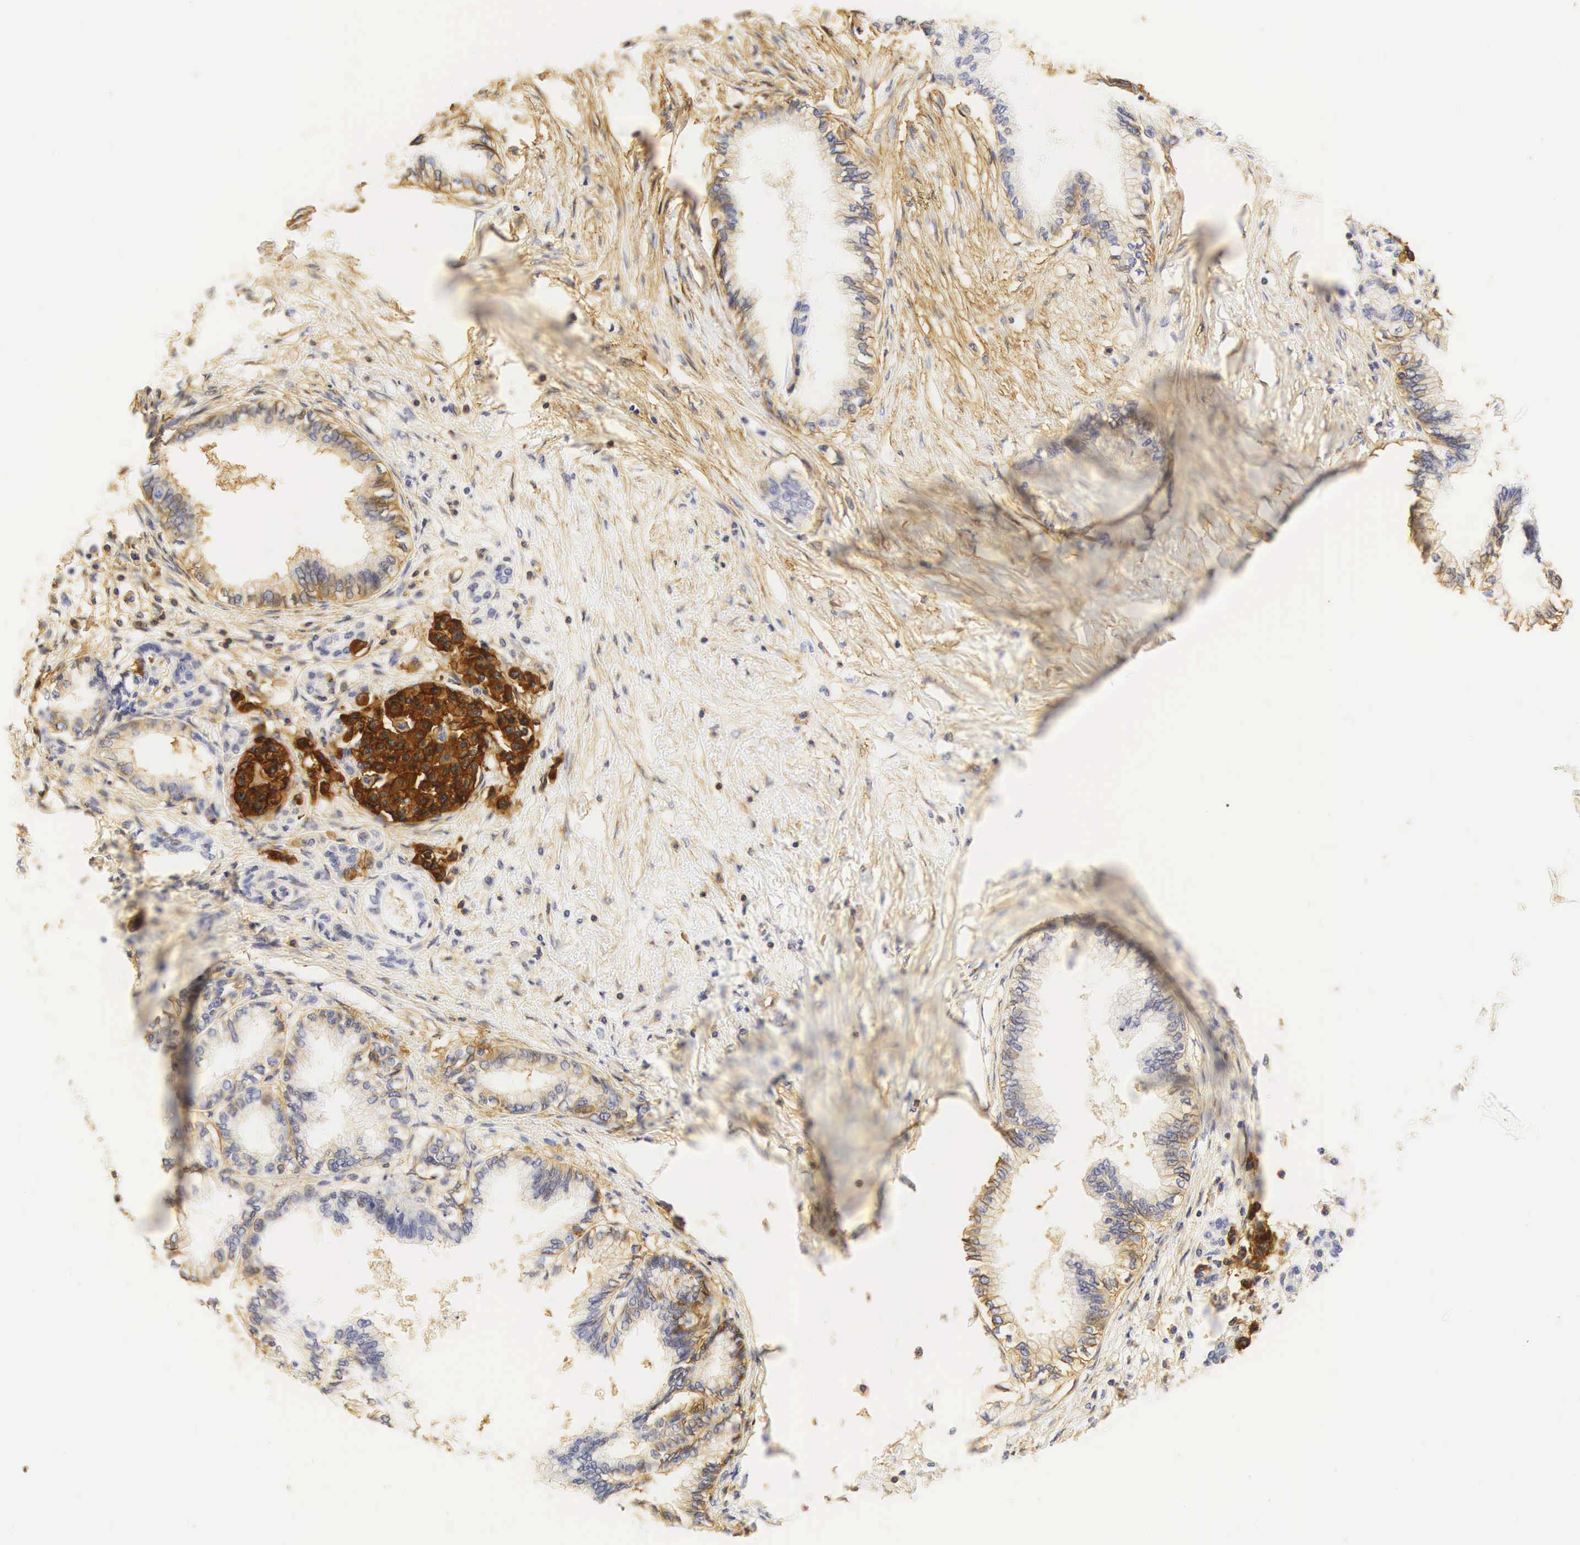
{"staining": {"intensity": "weak", "quantity": "25%-75%", "location": "cytoplasmic/membranous"}, "tissue": "pancreatic cancer", "cell_type": "Tumor cells", "image_type": "cancer", "snomed": [{"axis": "morphology", "description": "Adenocarcinoma, NOS"}, {"axis": "topography", "description": "Pancreas"}], "caption": "This micrograph displays immunohistochemistry staining of human pancreatic adenocarcinoma, with low weak cytoplasmic/membranous positivity in about 25%-75% of tumor cells.", "gene": "CD99", "patient": {"sex": "female", "age": 64}}